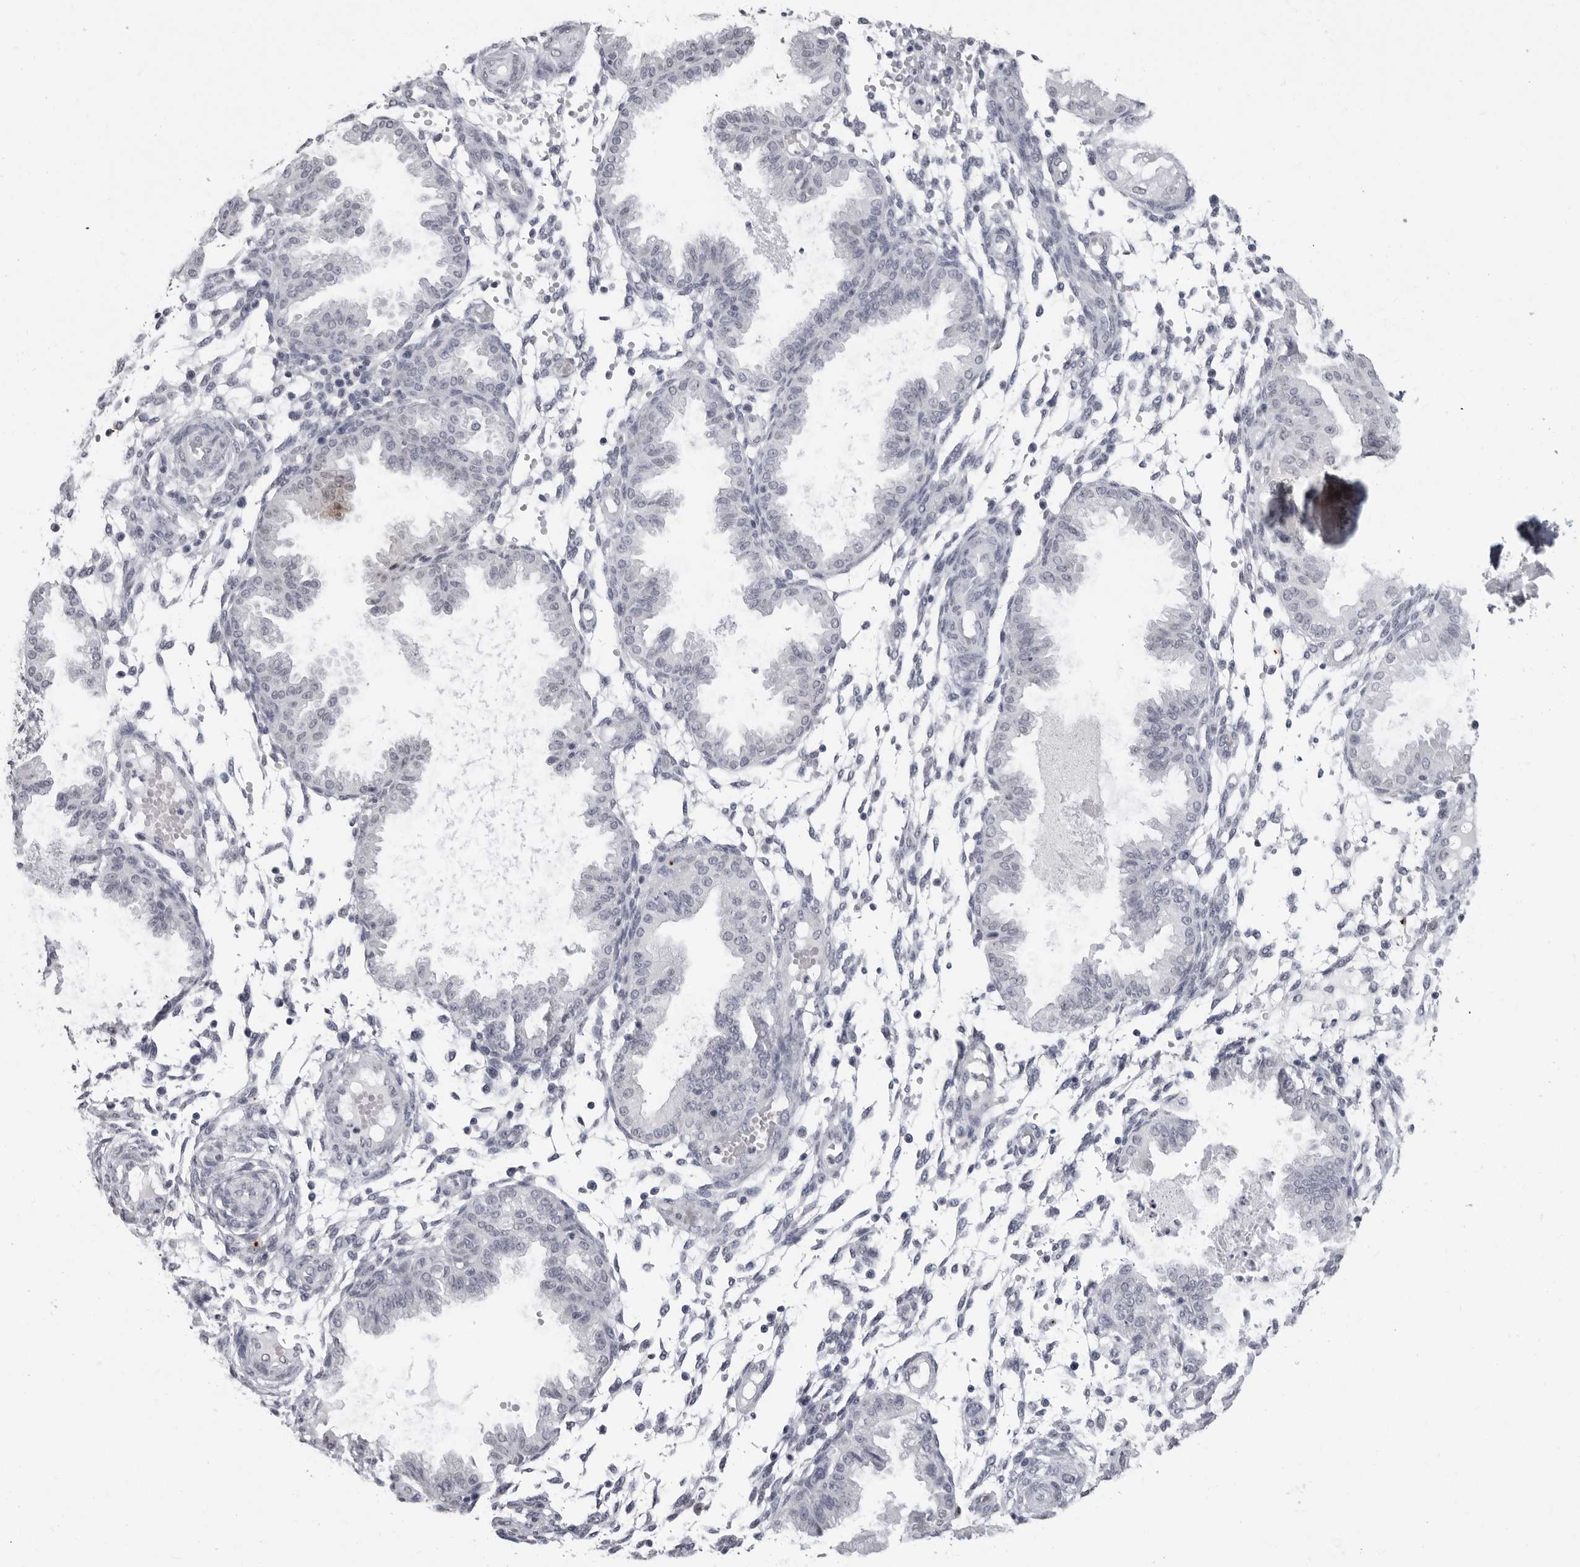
{"staining": {"intensity": "negative", "quantity": "none", "location": "none"}, "tissue": "endometrium", "cell_type": "Cells in endometrial stroma", "image_type": "normal", "snomed": [{"axis": "morphology", "description": "Normal tissue, NOS"}, {"axis": "topography", "description": "Endometrium"}], "caption": "Immunohistochemistry (IHC) of normal endometrium reveals no positivity in cells in endometrial stroma. The staining is performed using DAB brown chromogen with nuclei counter-stained in using hematoxylin.", "gene": "HEPACAM", "patient": {"sex": "female", "age": 33}}